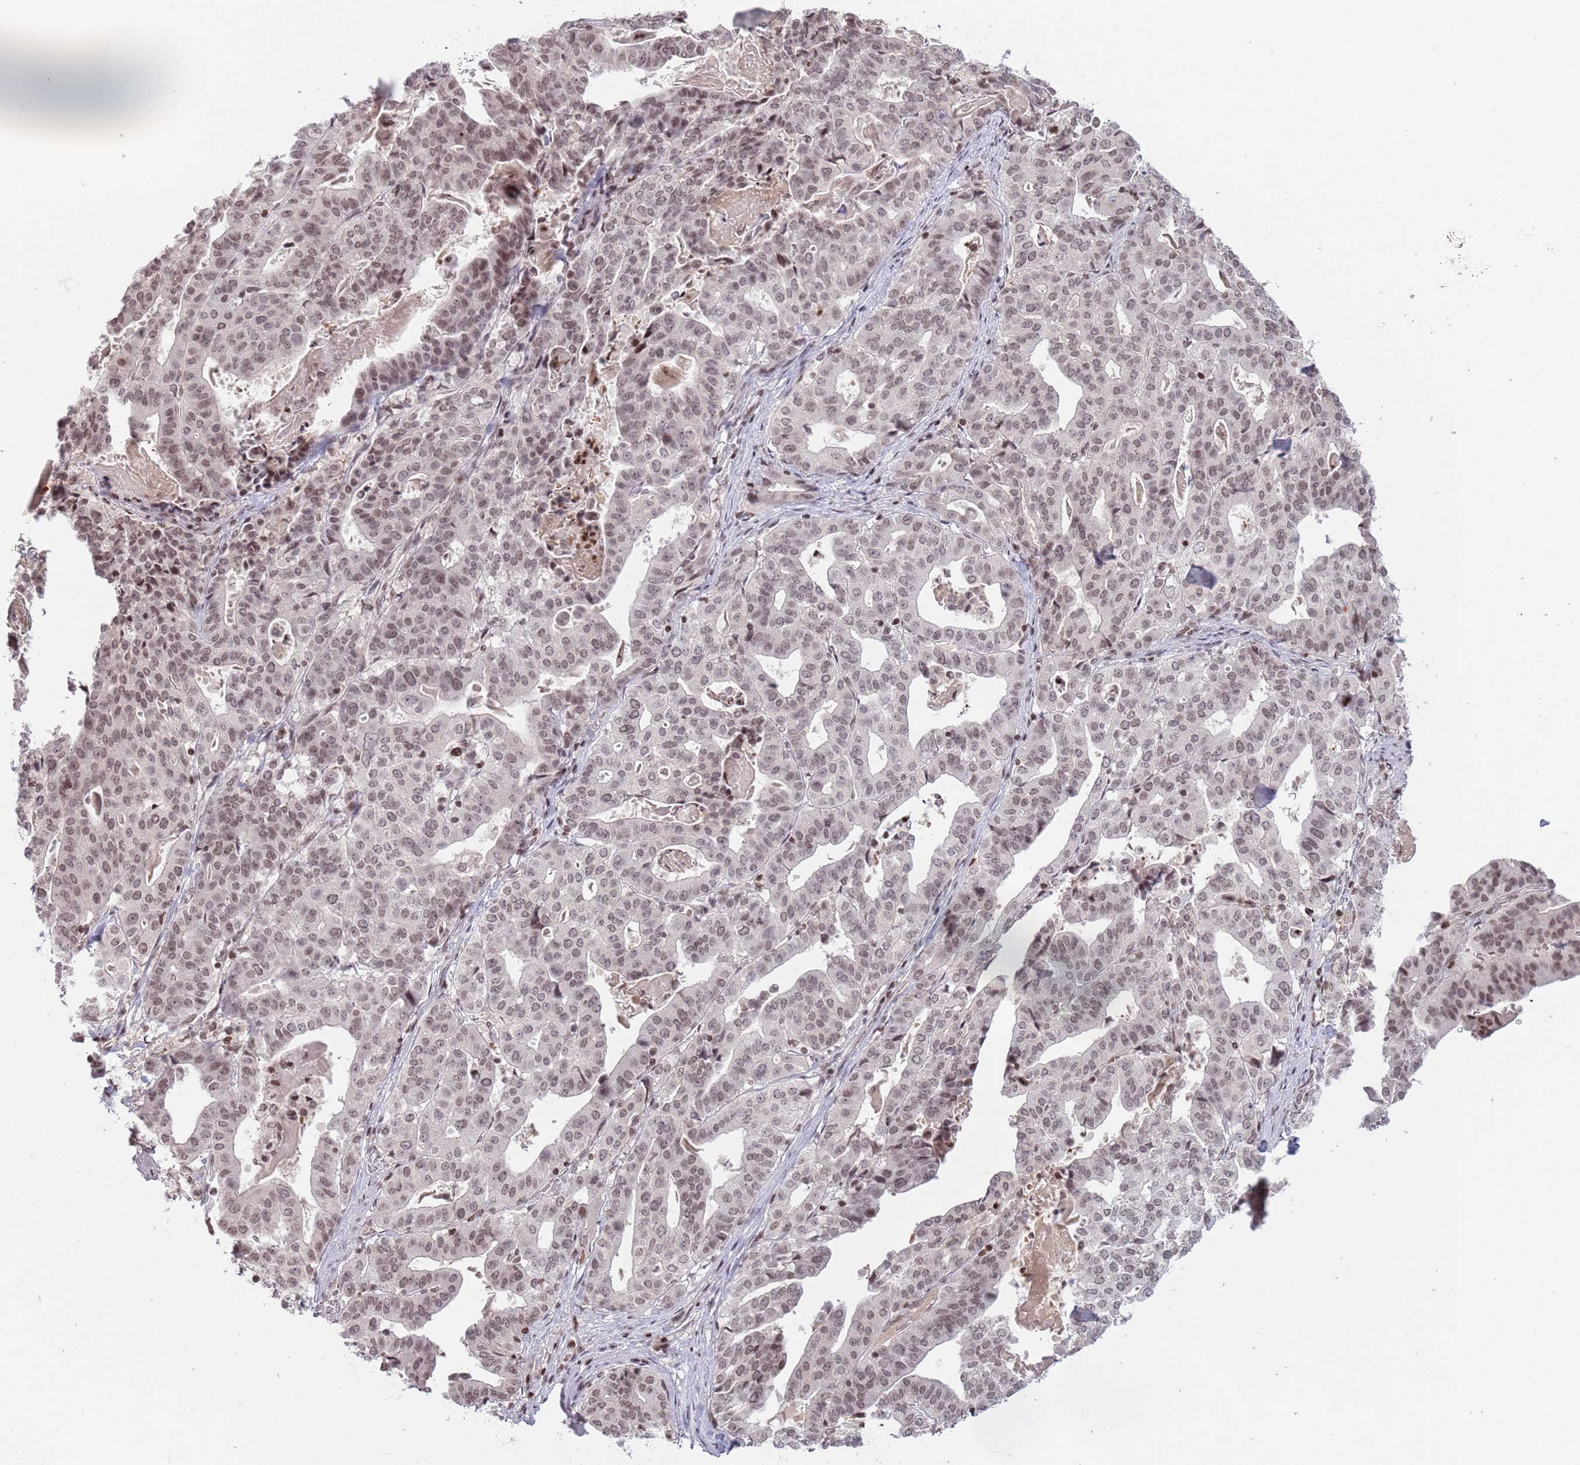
{"staining": {"intensity": "weak", "quantity": ">75%", "location": "nuclear"}, "tissue": "stomach cancer", "cell_type": "Tumor cells", "image_type": "cancer", "snomed": [{"axis": "morphology", "description": "Adenocarcinoma, NOS"}, {"axis": "topography", "description": "Stomach"}], "caption": "A low amount of weak nuclear positivity is identified in about >75% of tumor cells in adenocarcinoma (stomach) tissue. The staining was performed using DAB (3,3'-diaminobenzidine) to visualize the protein expression in brown, while the nuclei were stained in blue with hematoxylin (Magnification: 20x).", "gene": "SH3RF3", "patient": {"sex": "male", "age": 48}}